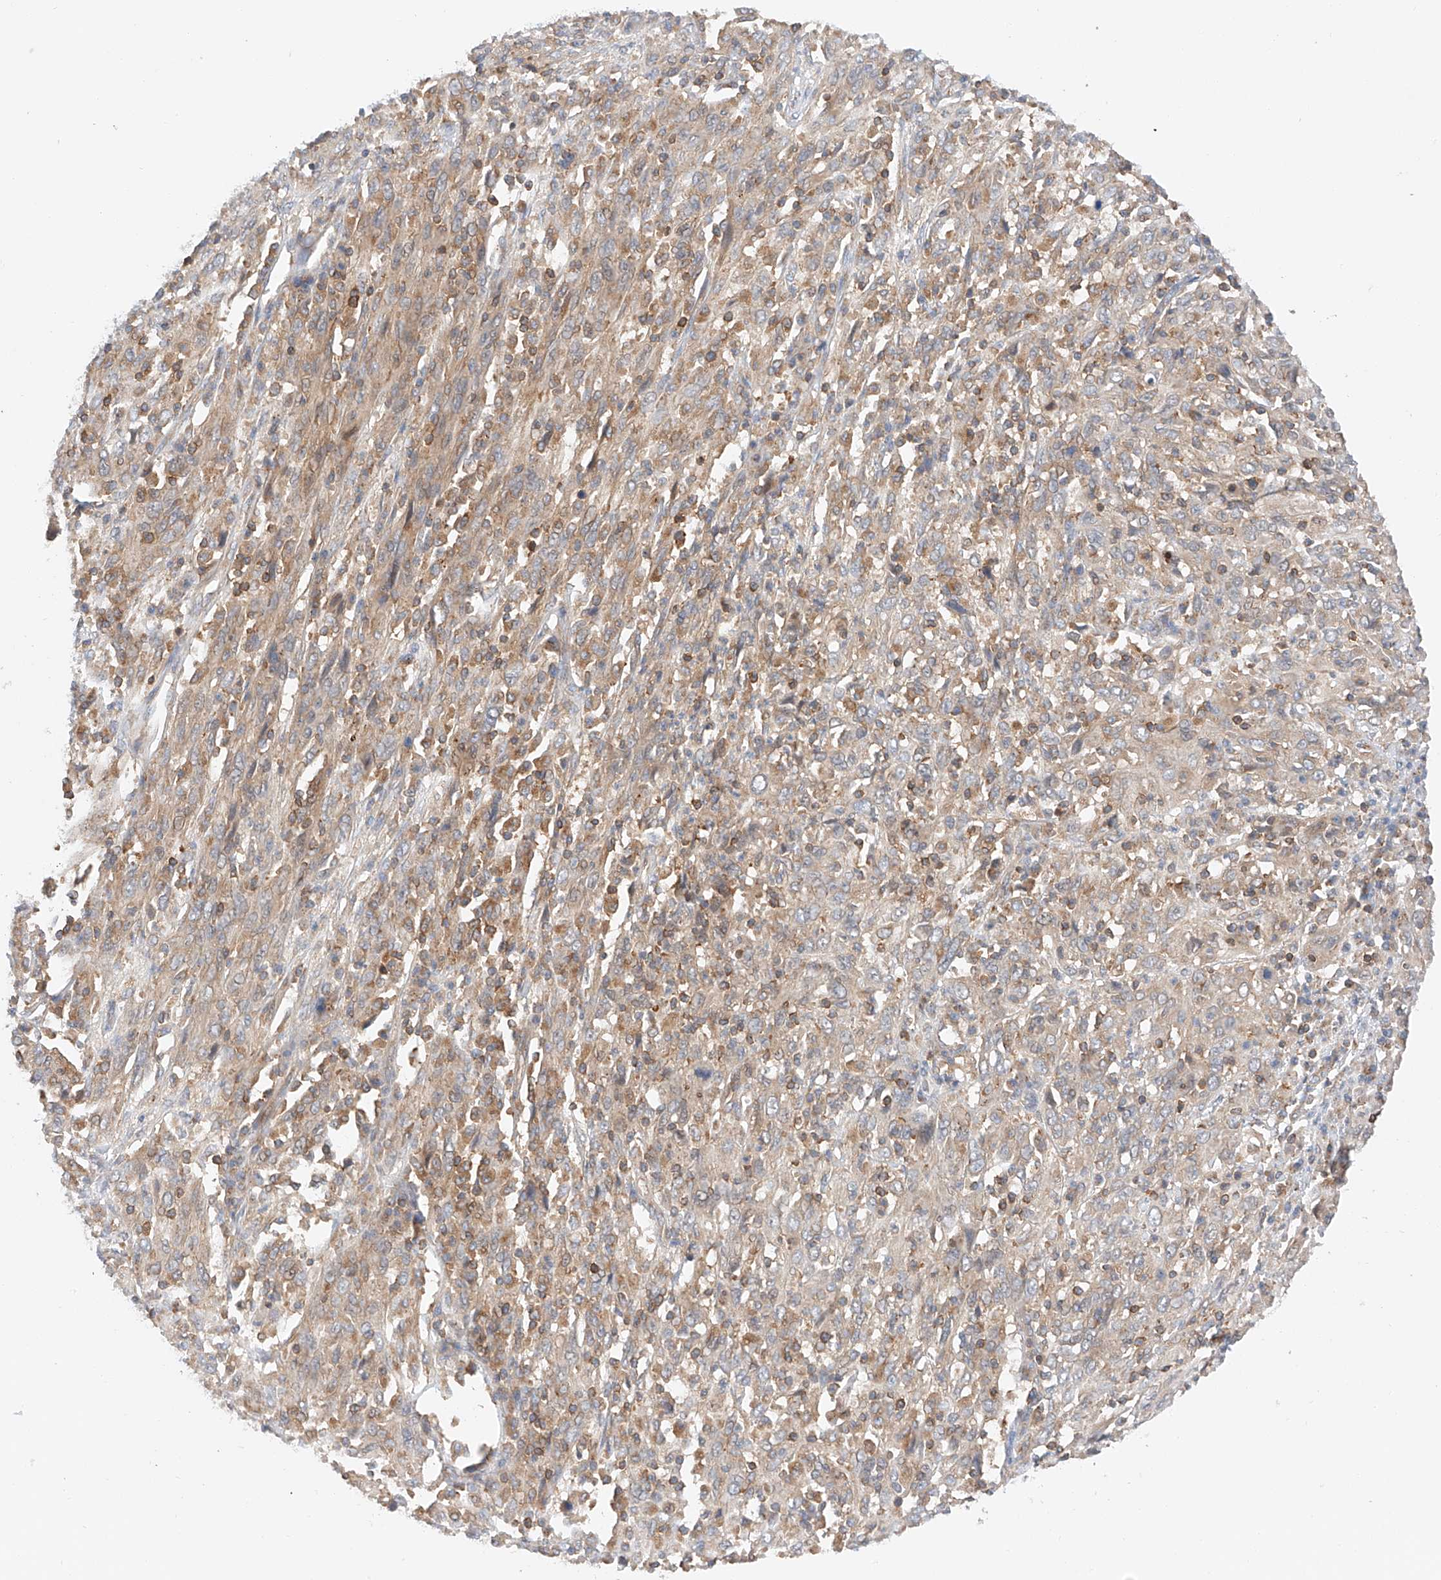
{"staining": {"intensity": "weak", "quantity": "25%-75%", "location": "cytoplasmic/membranous"}, "tissue": "cervical cancer", "cell_type": "Tumor cells", "image_type": "cancer", "snomed": [{"axis": "morphology", "description": "Squamous cell carcinoma, NOS"}, {"axis": "topography", "description": "Cervix"}], "caption": "An IHC micrograph of tumor tissue is shown. Protein staining in brown labels weak cytoplasmic/membranous positivity in cervical squamous cell carcinoma within tumor cells.", "gene": "MFN2", "patient": {"sex": "female", "age": 46}}